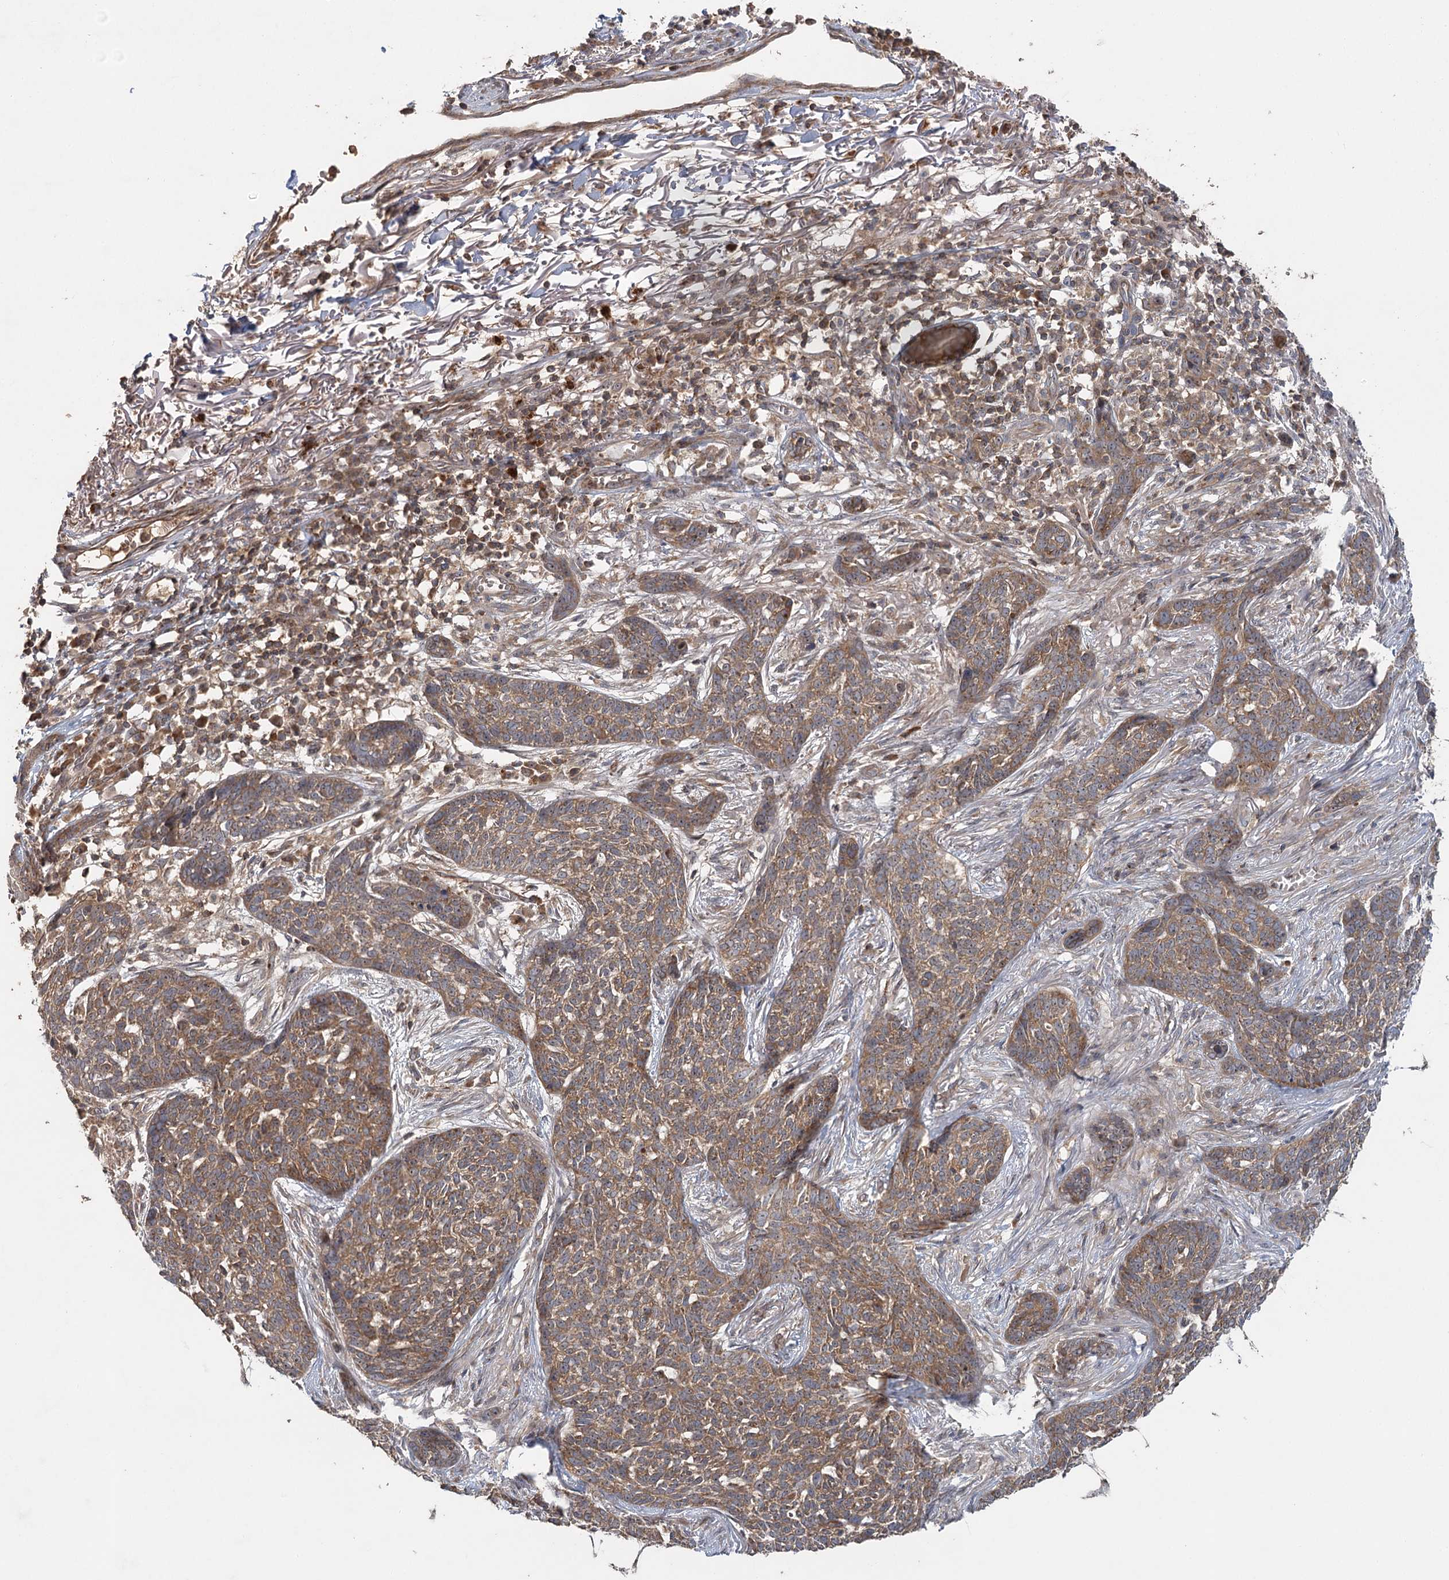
{"staining": {"intensity": "moderate", "quantity": ">75%", "location": "cytoplasmic/membranous,nuclear"}, "tissue": "skin cancer", "cell_type": "Tumor cells", "image_type": "cancer", "snomed": [{"axis": "morphology", "description": "Basal cell carcinoma"}, {"axis": "topography", "description": "Skin"}], "caption": "IHC micrograph of neoplastic tissue: human skin cancer stained using immunohistochemistry (IHC) exhibits medium levels of moderate protein expression localized specifically in the cytoplasmic/membranous and nuclear of tumor cells, appearing as a cytoplasmic/membranous and nuclear brown color.", "gene": "RAPGEF6", "patient": {"sex": "male", "age": 85}}